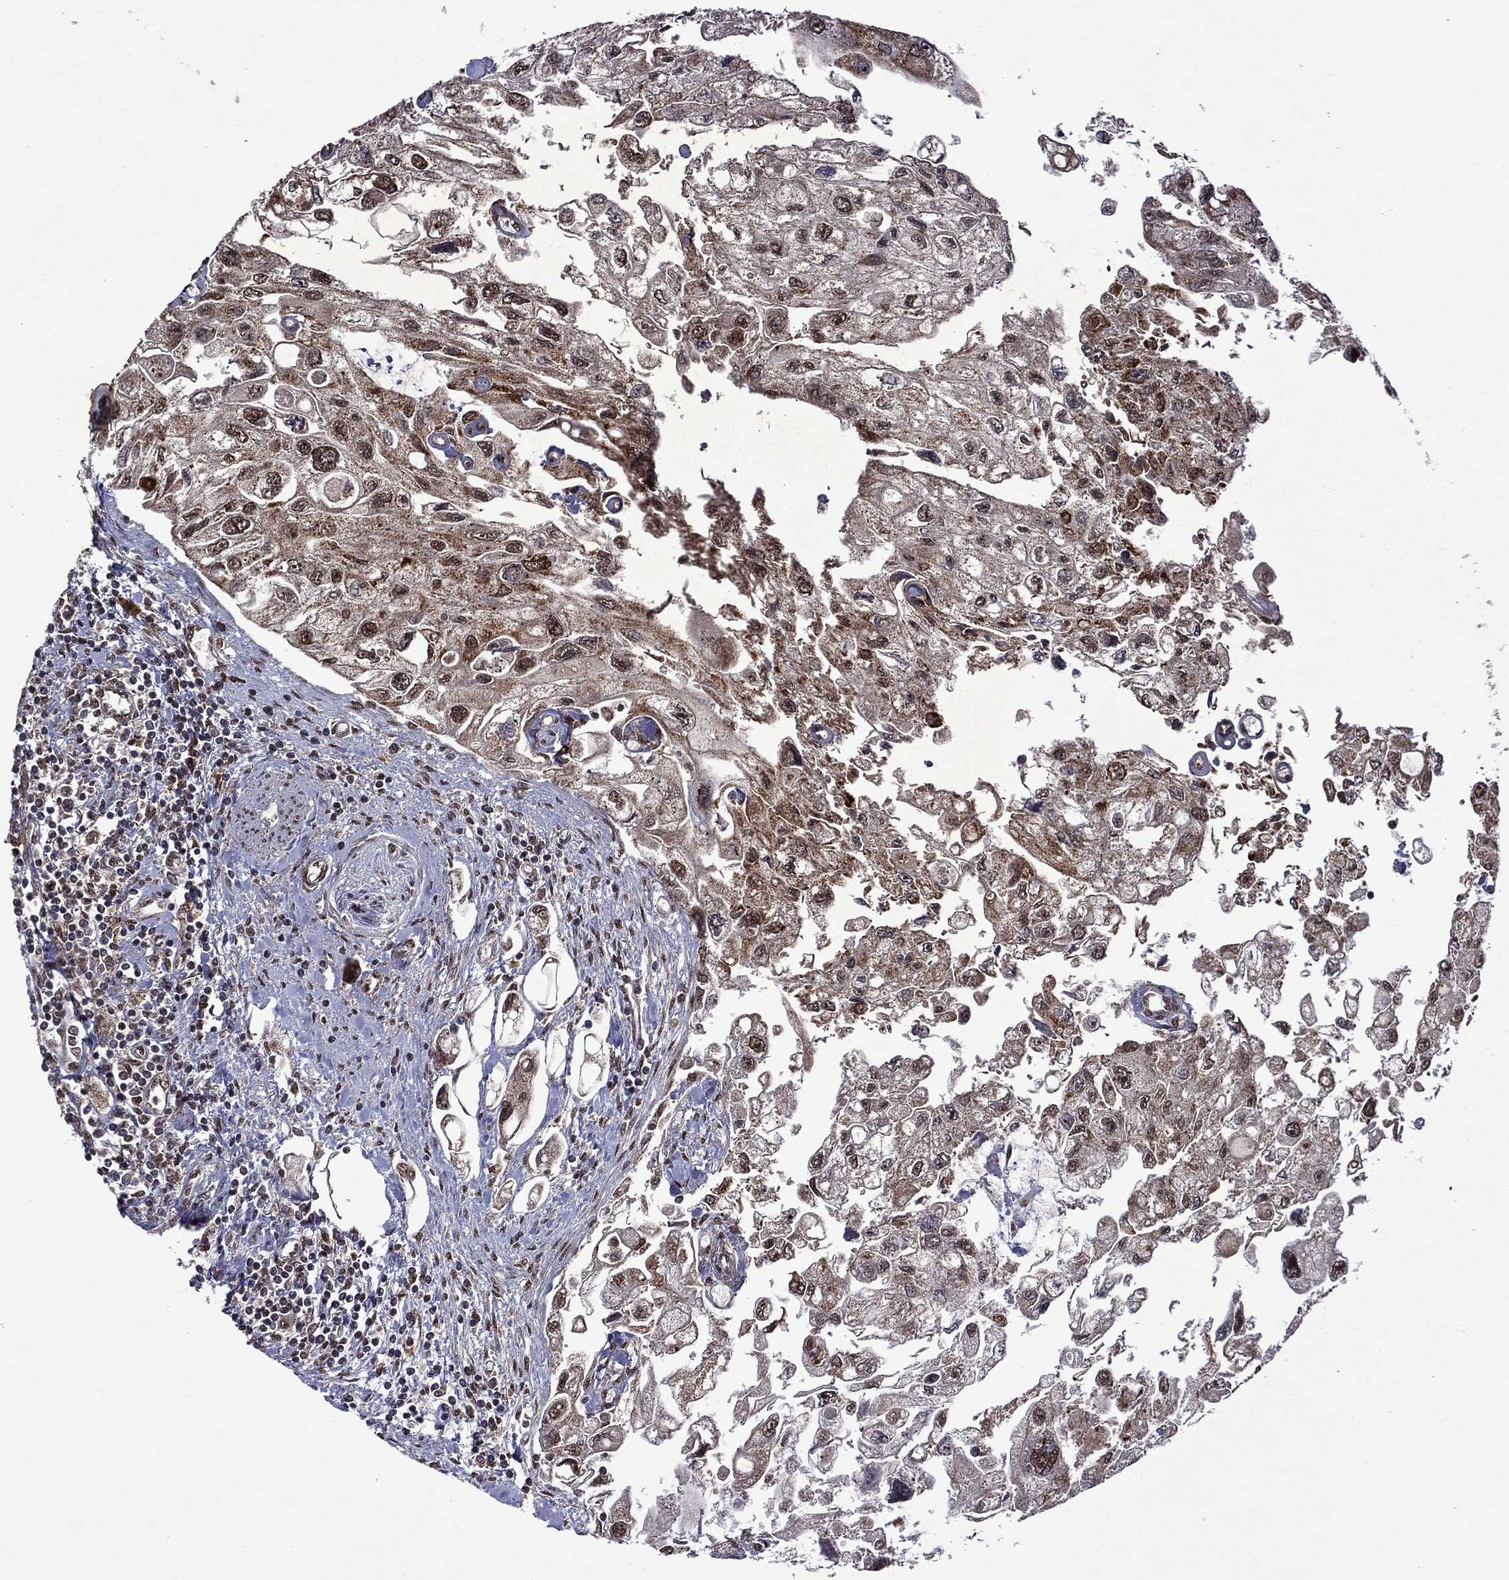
{"staining": {"intensity": "strong", "quantity": "25%-75%", "location": "cytoplasmic/membranous,nuclear"}, "tissue": "urothelial cancer", "cell_type": "Tumor cells", "image_type": "cancer", "snomed": [{"axis": "morphology", "description": "Urothelial carcinoma, High grade"}, {"axis": "topography", "description": "Urinary bladder"}], "caption": "High-power microscopy captured an immunohistochemistry image of urothelial cancer, revealing strong cytoplasmic/membranous and nuclear expression in about 25%-75% of tumor cells.", "gene": "ITM2B", "patient": {"sex": "male", "age": 59}}